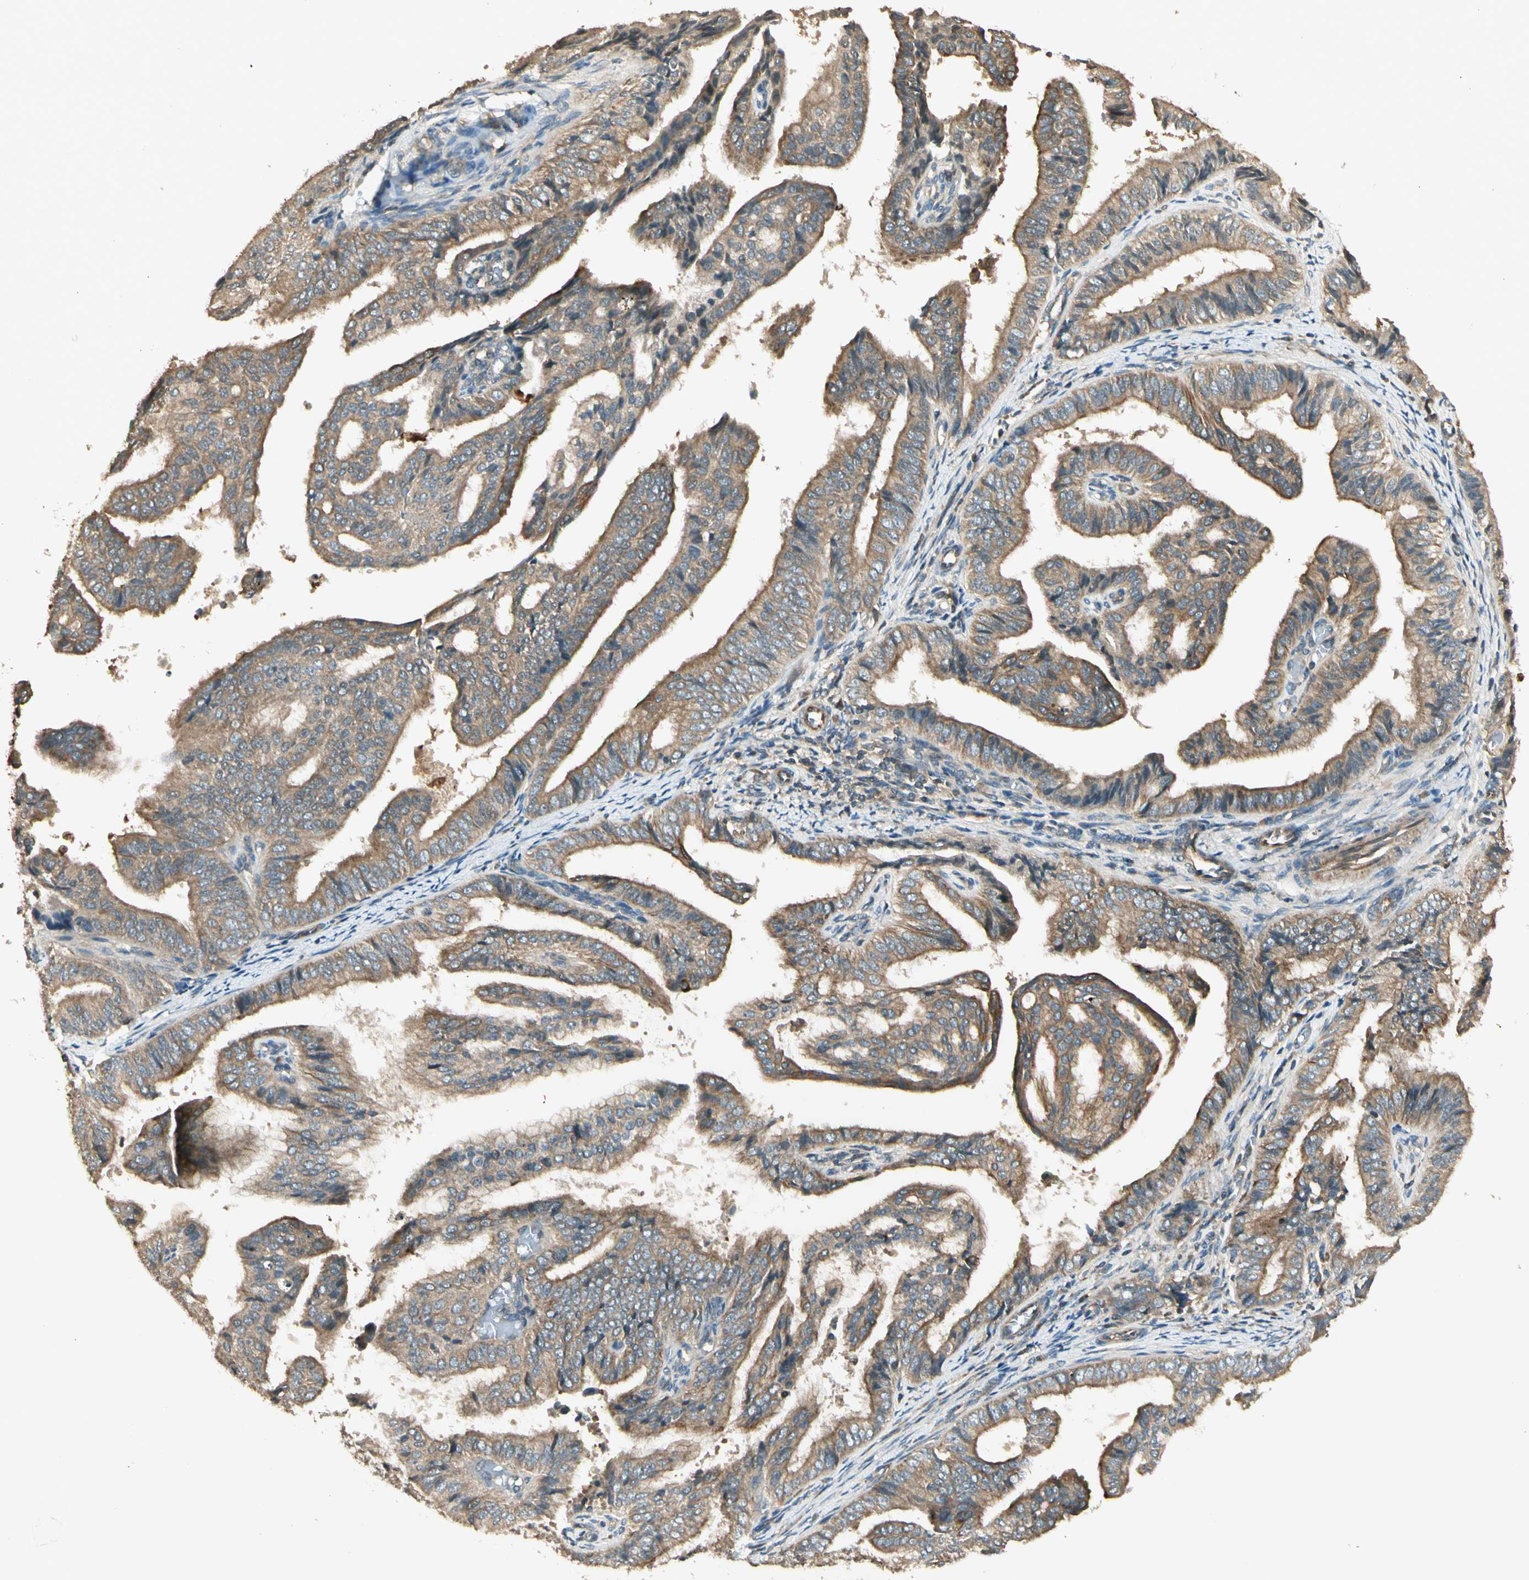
{"staining": {"intensity": "moderate", "quantity": ">75%", "location": "cytoplasmic/membranous"}, "tissue": "endometrial cancer", "cell_type": "Tumor cells", "image_type": "cancer", "snomed": [{"axis": "morphology", "description": "Adenocarcinoma, NOS"}, {"axis": "topography", "description": "Endometrium"}], "caption": "A high-resolution micrograph shows immunohistochemistry staining of endometrial adenocarcinoma, which exhibits moderate cytoplasmic/membranous positivity in about >75% of tumor cells. Nuclei are stained in blue.", "gene": "PFDN5", "patient": {"sex": "female", "age": 58}}